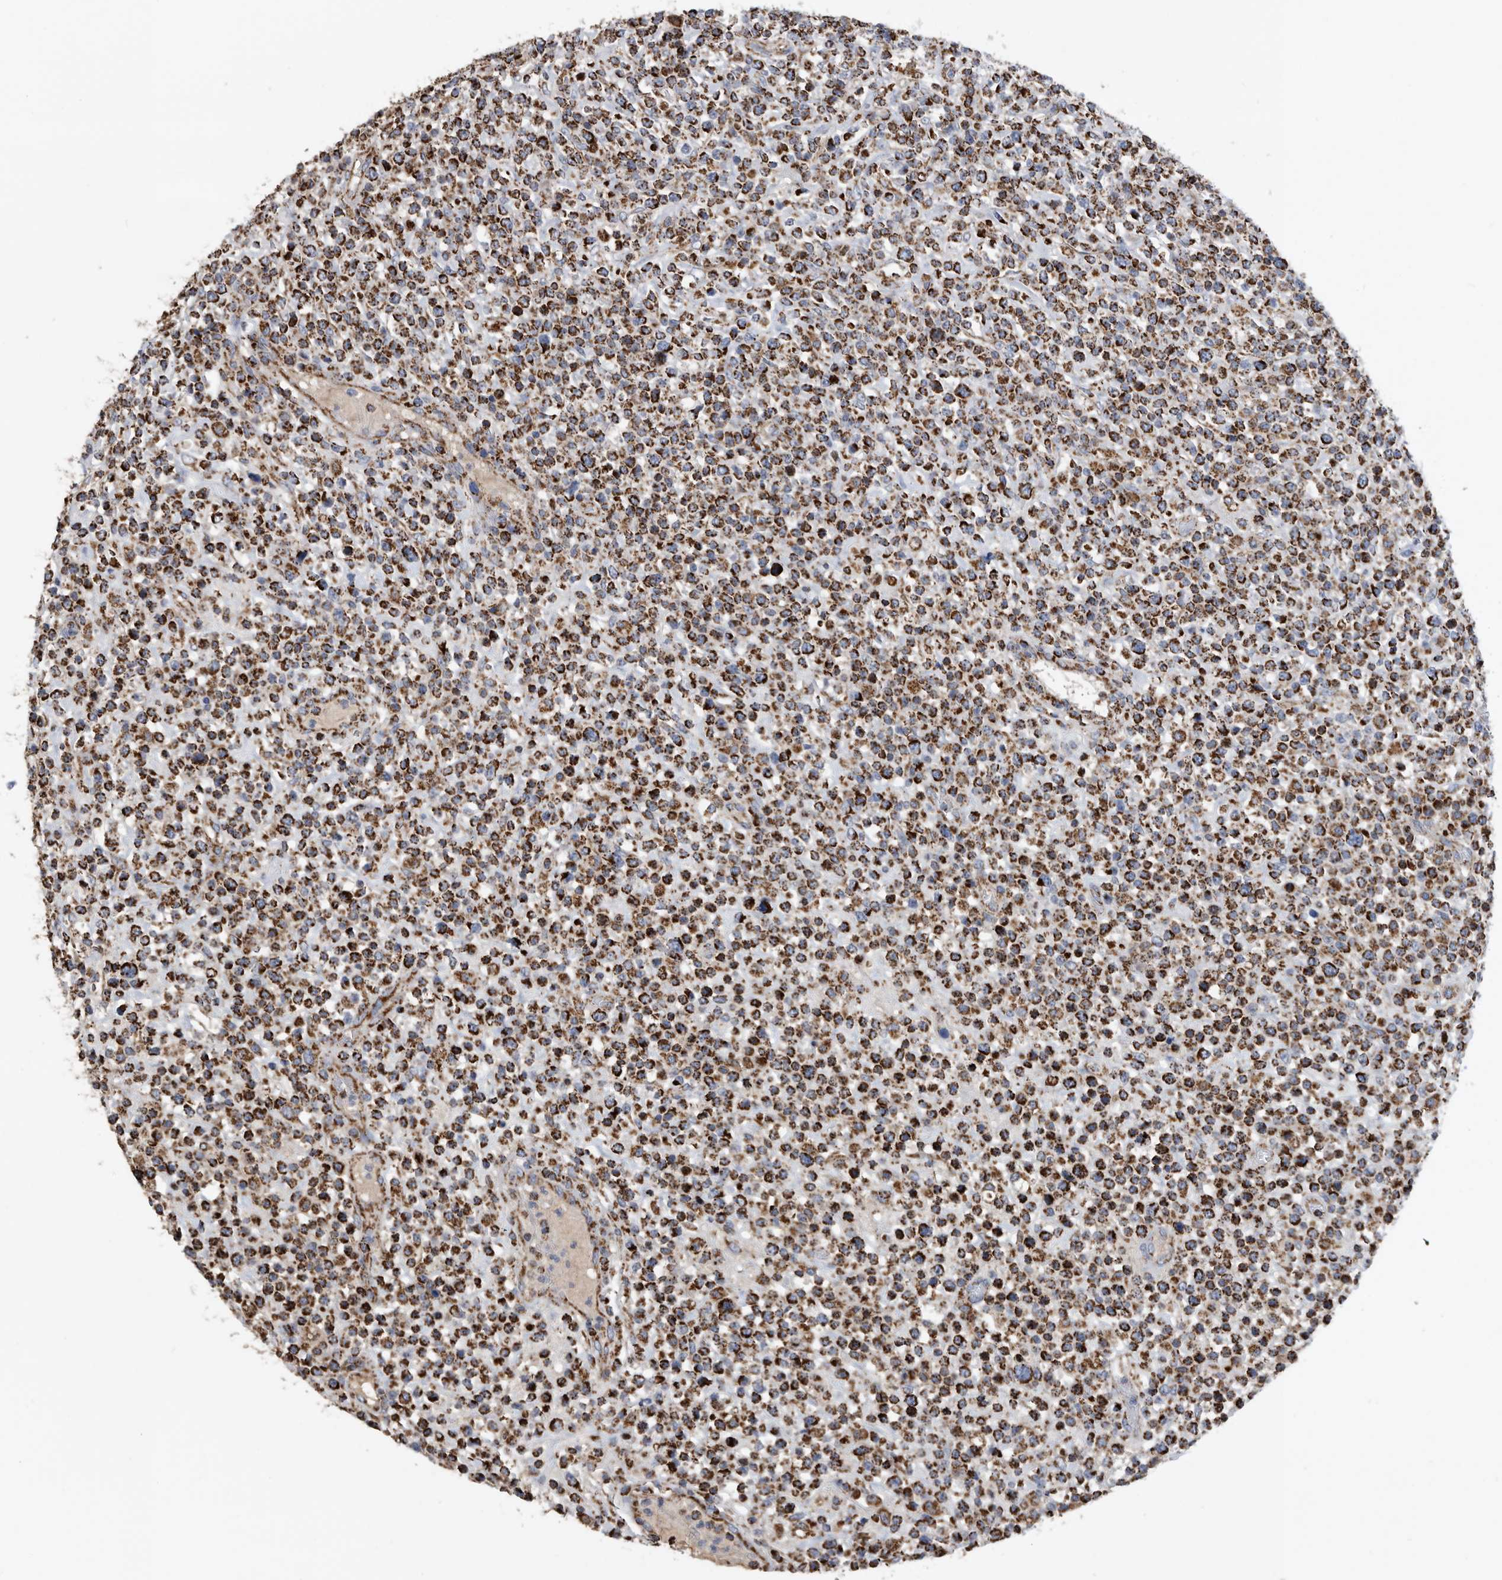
{"staining": {"intensity": "strong", "quantity": ">75%", "location": "cytoplasmic/membranous"}, "tissue": "lymphoma", "cell_type": "Tumor cells", "image_type": "cancer", "snomed": [{"axis": "morphology", "description": "Malignant lymphoma, non-Hodgkin's type, High grade"}, {"axis": "topography", "description": "Colon"}], "caption": "Lymphoma tissue shows strong cytoplasmic/membranous staining in about >75% of tumor cells", "gene": "WFDC1", "patient": {"sex": "female", "age": 53}}